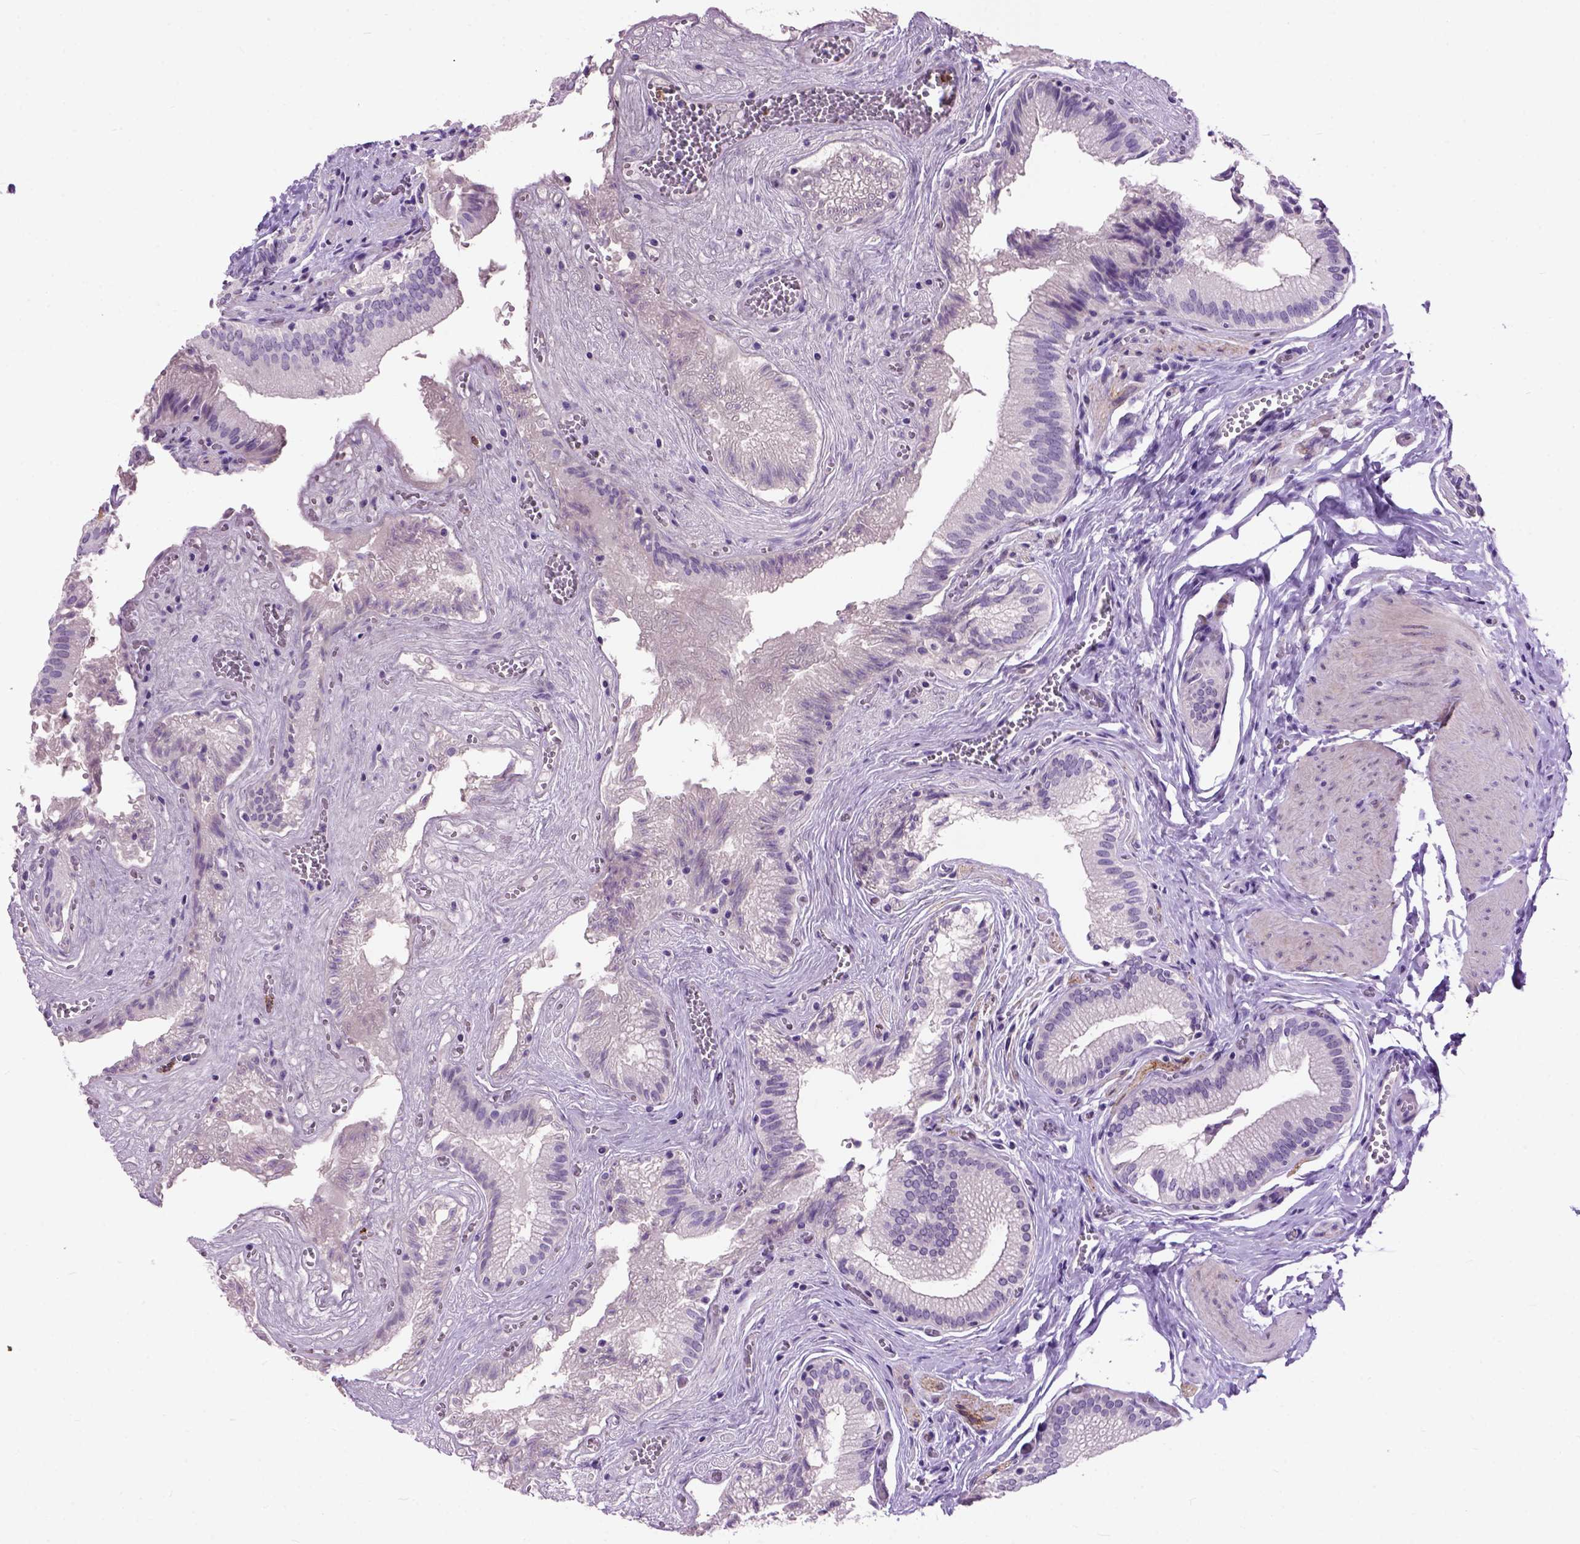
{"staining": {"intensity": "negative", "quantity": "none", "location": "none"}, "tissue": "gallbladder", "cell_type": "Glandular cells", "image_type": "normal", "snomed": [{"axis": "morphology", "description": "Normal tissue, NOS"}, {"axis": "topography", "description": "Gallbladder"}, {"axis": "topography", "description": "Peripheral nerve tissue"}], "caption": "The immunohistochemistry (IHC) photomicrograph has no significant expression in glandular cells of gallbladder.", "gene": "MAPT", "patient": {"sex": "male", "age": 17}}